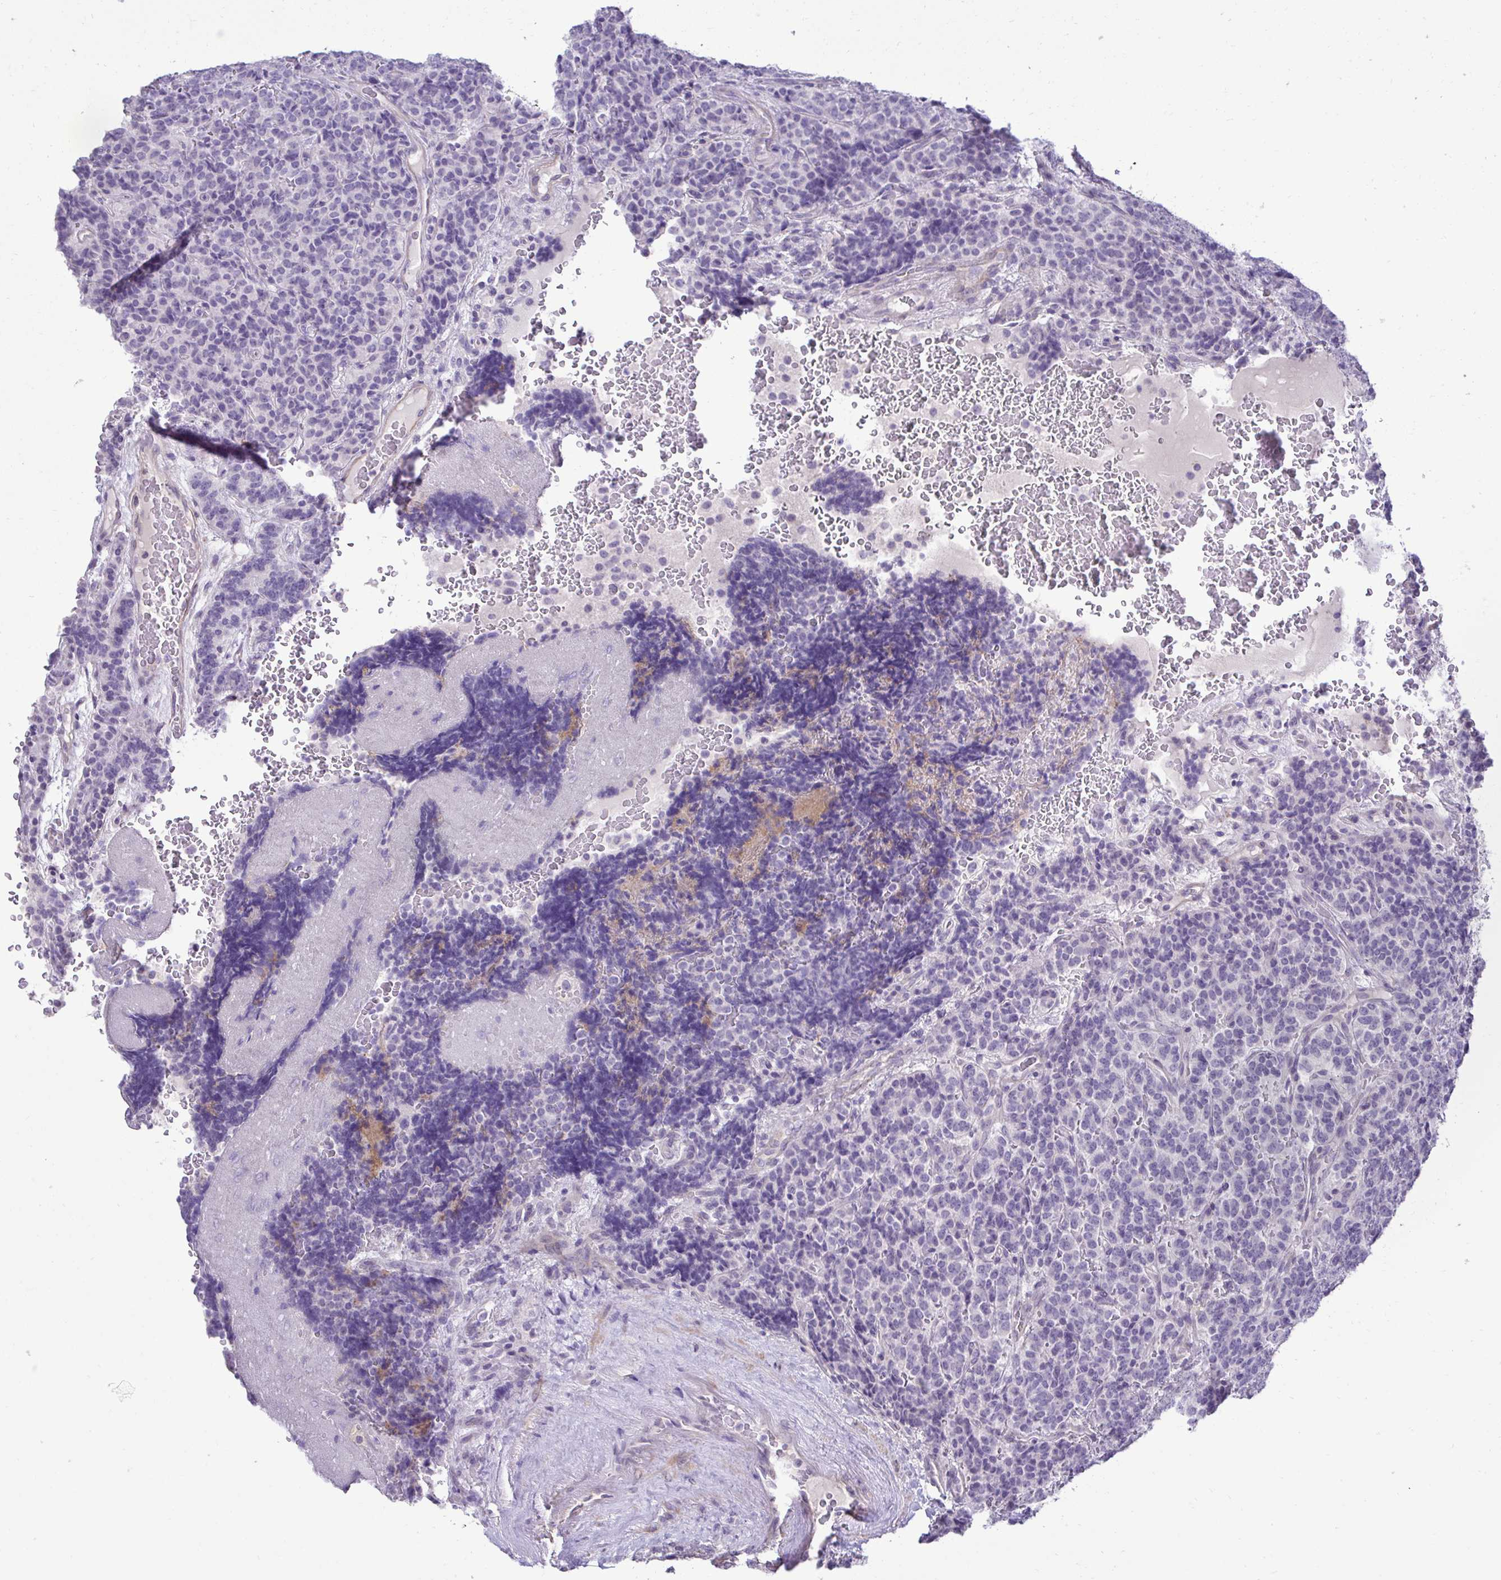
{"staining": {"intensity": "negative", "quantity": "none", "location": "none"}, "tissue": "carcinoid", "cell_type": "Tumor cells", "image_type": "cancer", "snomed": [{"axis": "morphology", "description": "Carcinoid, malignant, NOS"}, {"axis": "topography", "description": "Pancreas"}], "caption": "This is an IHC histopathology image of human carcinoid. There is no expression in tumor cells.", "gene": "SLC30A3", "patient": {"sex": "male", "age": 36}}